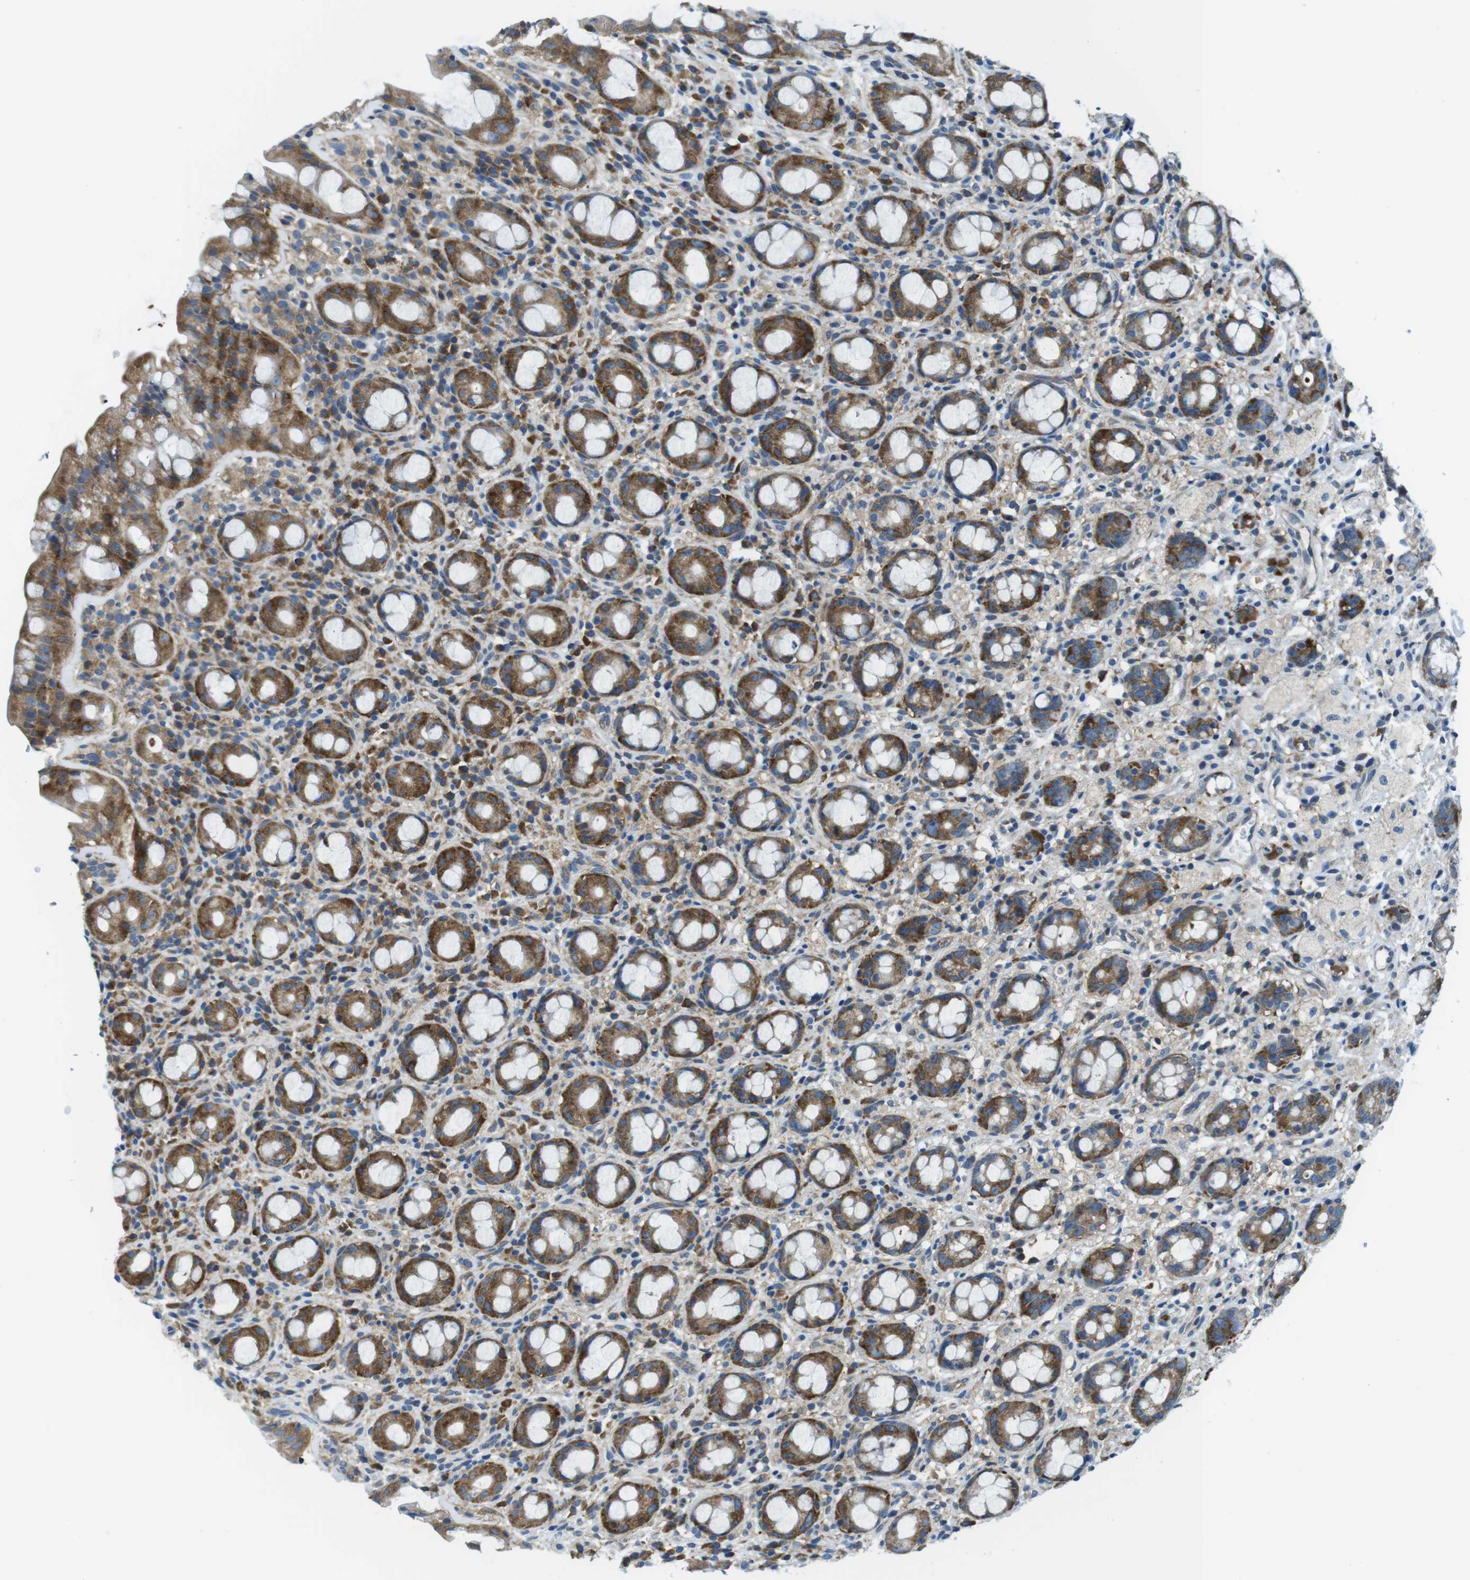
{"staining": {"intensity": "strong", "quantity": ">75%", "location": "cytoplasmic/membranous"}, "tissue": "rectum", "cell_type": "Glandular cells", "image_type": "normal", "snomed": [{"axis": "morphology", "description": "Normal tissue, NOS"}, {"axis": "topography", "description": "Rectum"}], "caption": "The immunohistochemical stain highlights strong cytoplasmic/membranous positivity in glandular cells of normal rectum.", "gene": "EIF2B5", "patient": {"sex": "male", "age": 44}}